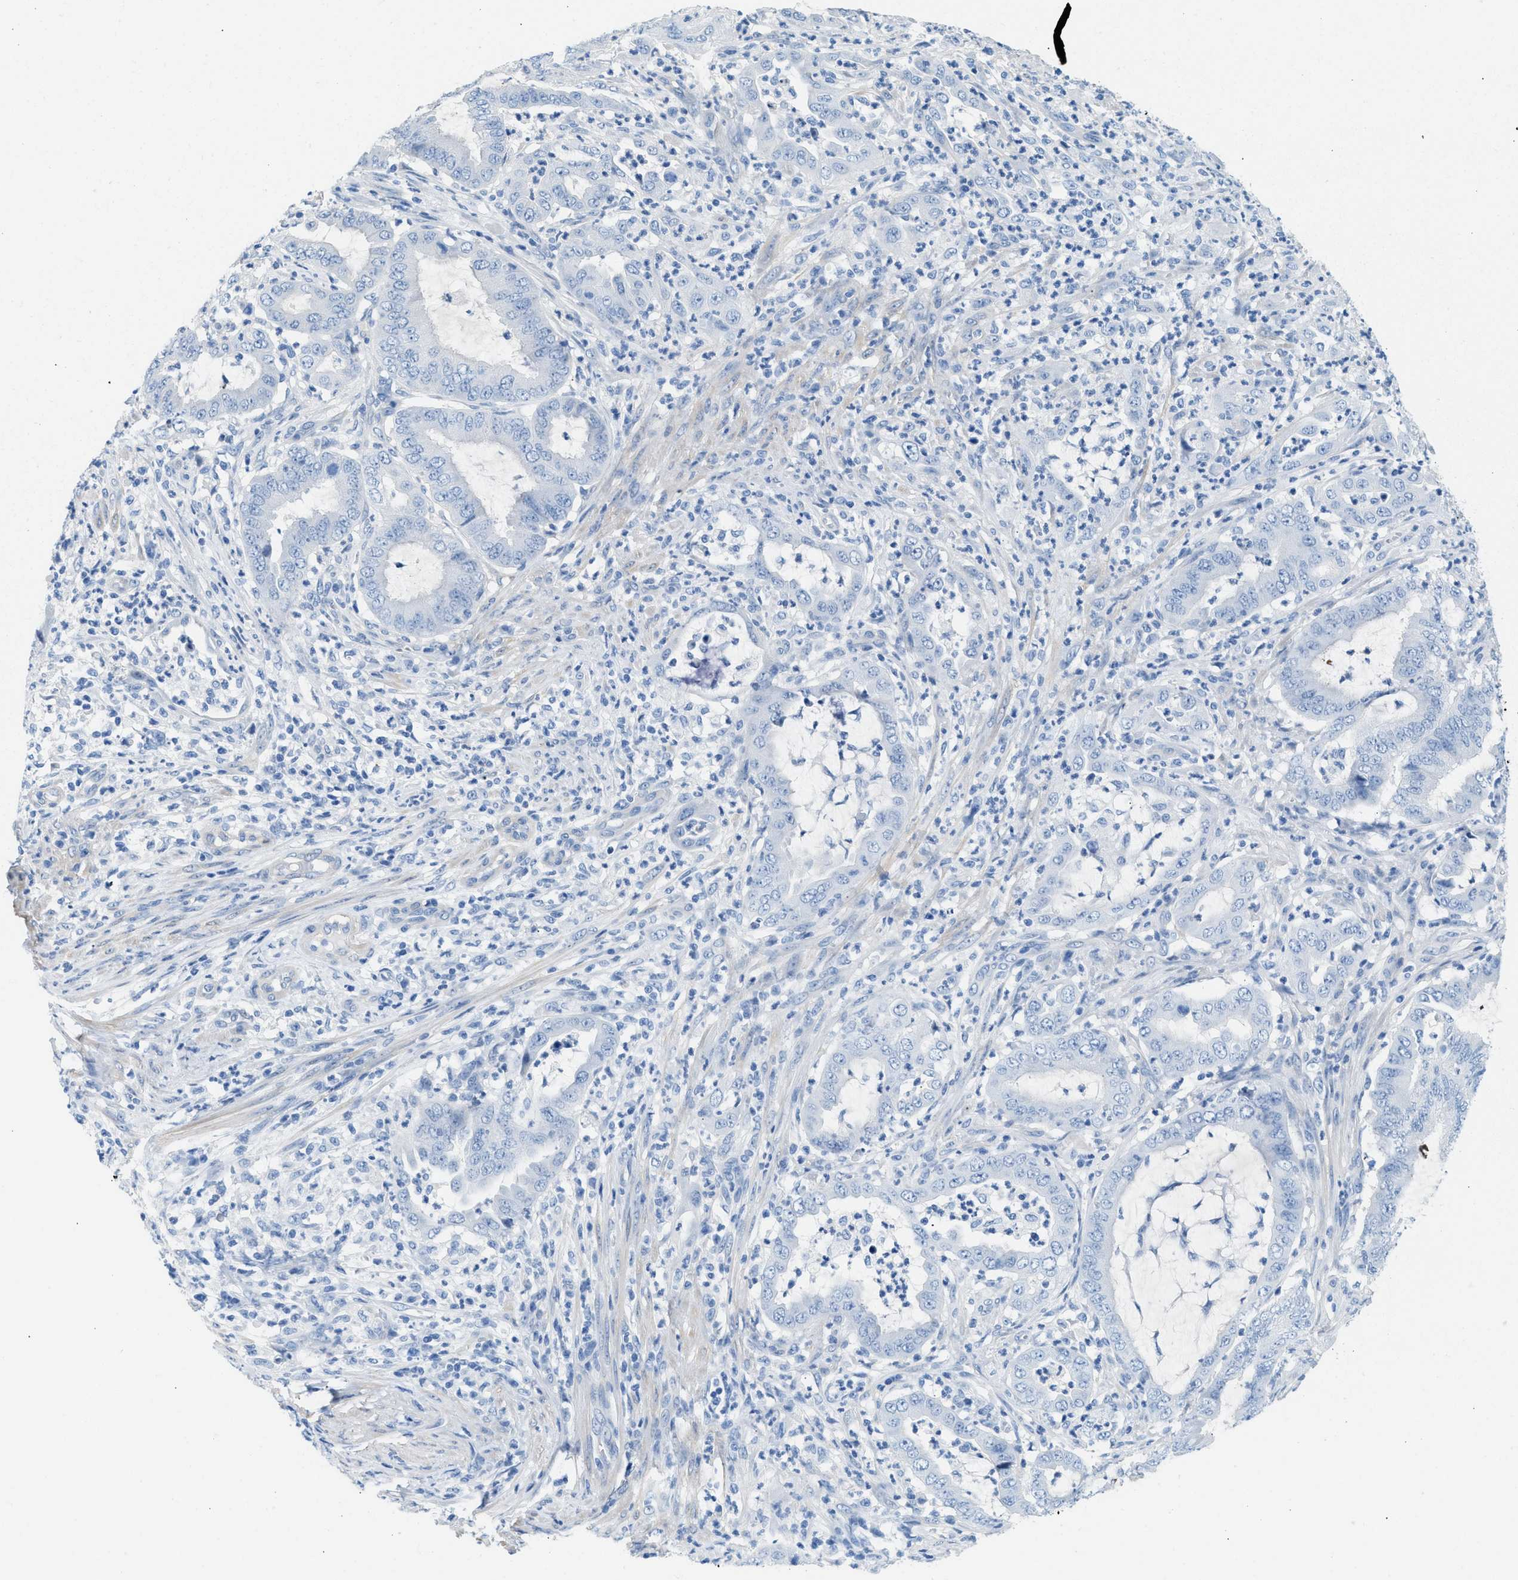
{"staining": {"intensity": "negative", "quantity": "none", "location": "none"}, "tissue": "endometrial cancer", "cell_type": "Tumor cells", "image_type": "cancer", "snomed": [{"axis": "morphology", "description": "Adenocarcinoma, NOS"}, {"axis": "topography", "description": "Endometrium"}], "caption": "A high-resolution histopathology image shows immunohistochemistry staining of adenocarcinoma (endometrial), which exhibits no significant expression in tumor cells. (Brightfield microscopy of DAB immunohistochemistry at high magnification).", "gene": "SPAM1", "patient": {"sex": "female", "age": 70}}